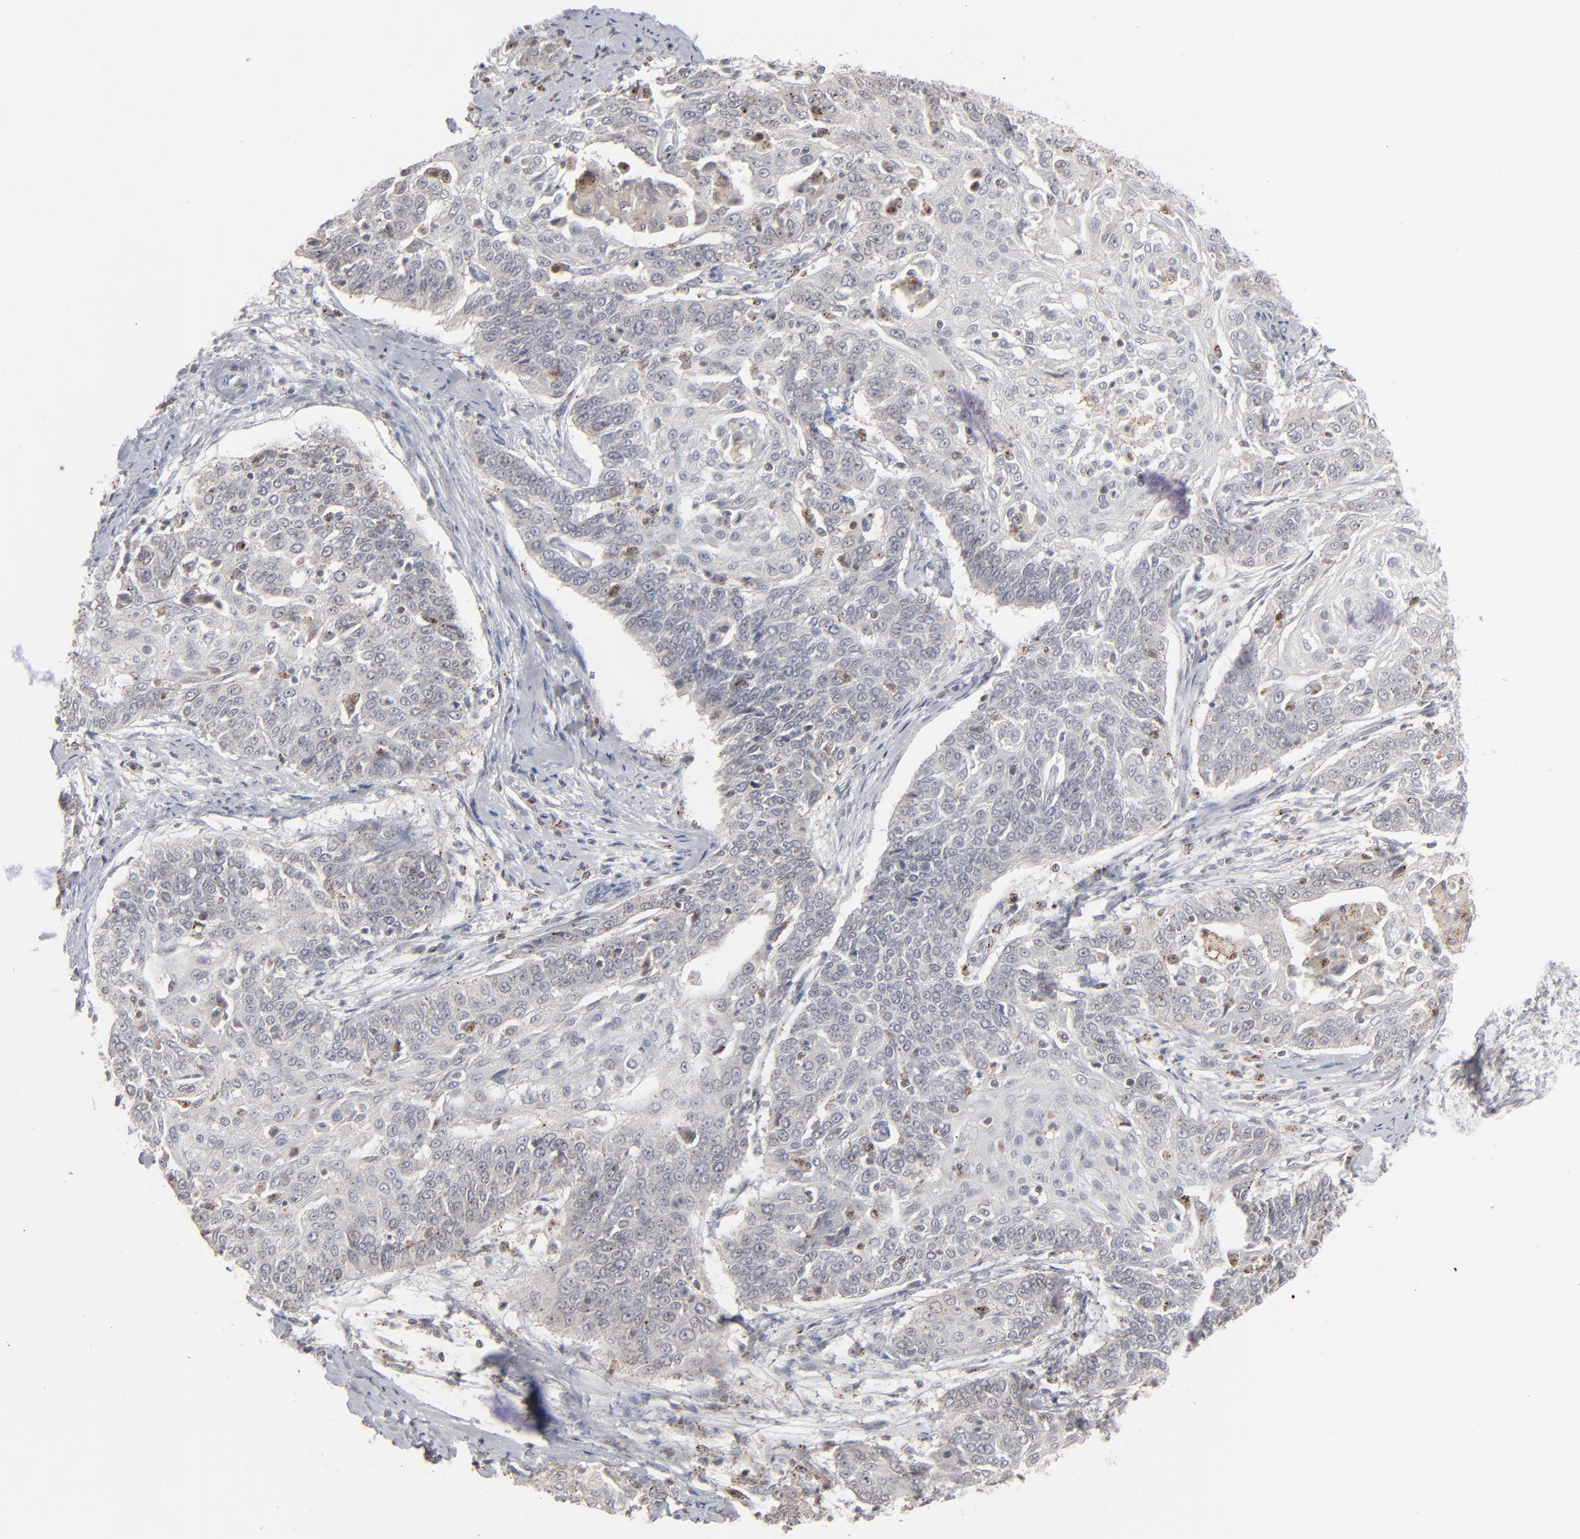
{"staining": {"intensity": "negative", "quantity": "none", "location": "none"}, "tissue": "cervical cancer", "cell_type": "Tumor cells", "image_type": "cancer", "snomed": [{"axis": "morphology", "description": "Squamous cell carcinoma, NOS"}, {"axis": "topography", "description": "Cervix"}], "caption": "High power microscopy histopathology image of an immunohistochemistry (IHC) image of squamous cell carcinoma (cervical), revealing no significant staining in tumor cells.", "gene": "STAT4", "patient": {"sex": "female", "age": 64}}